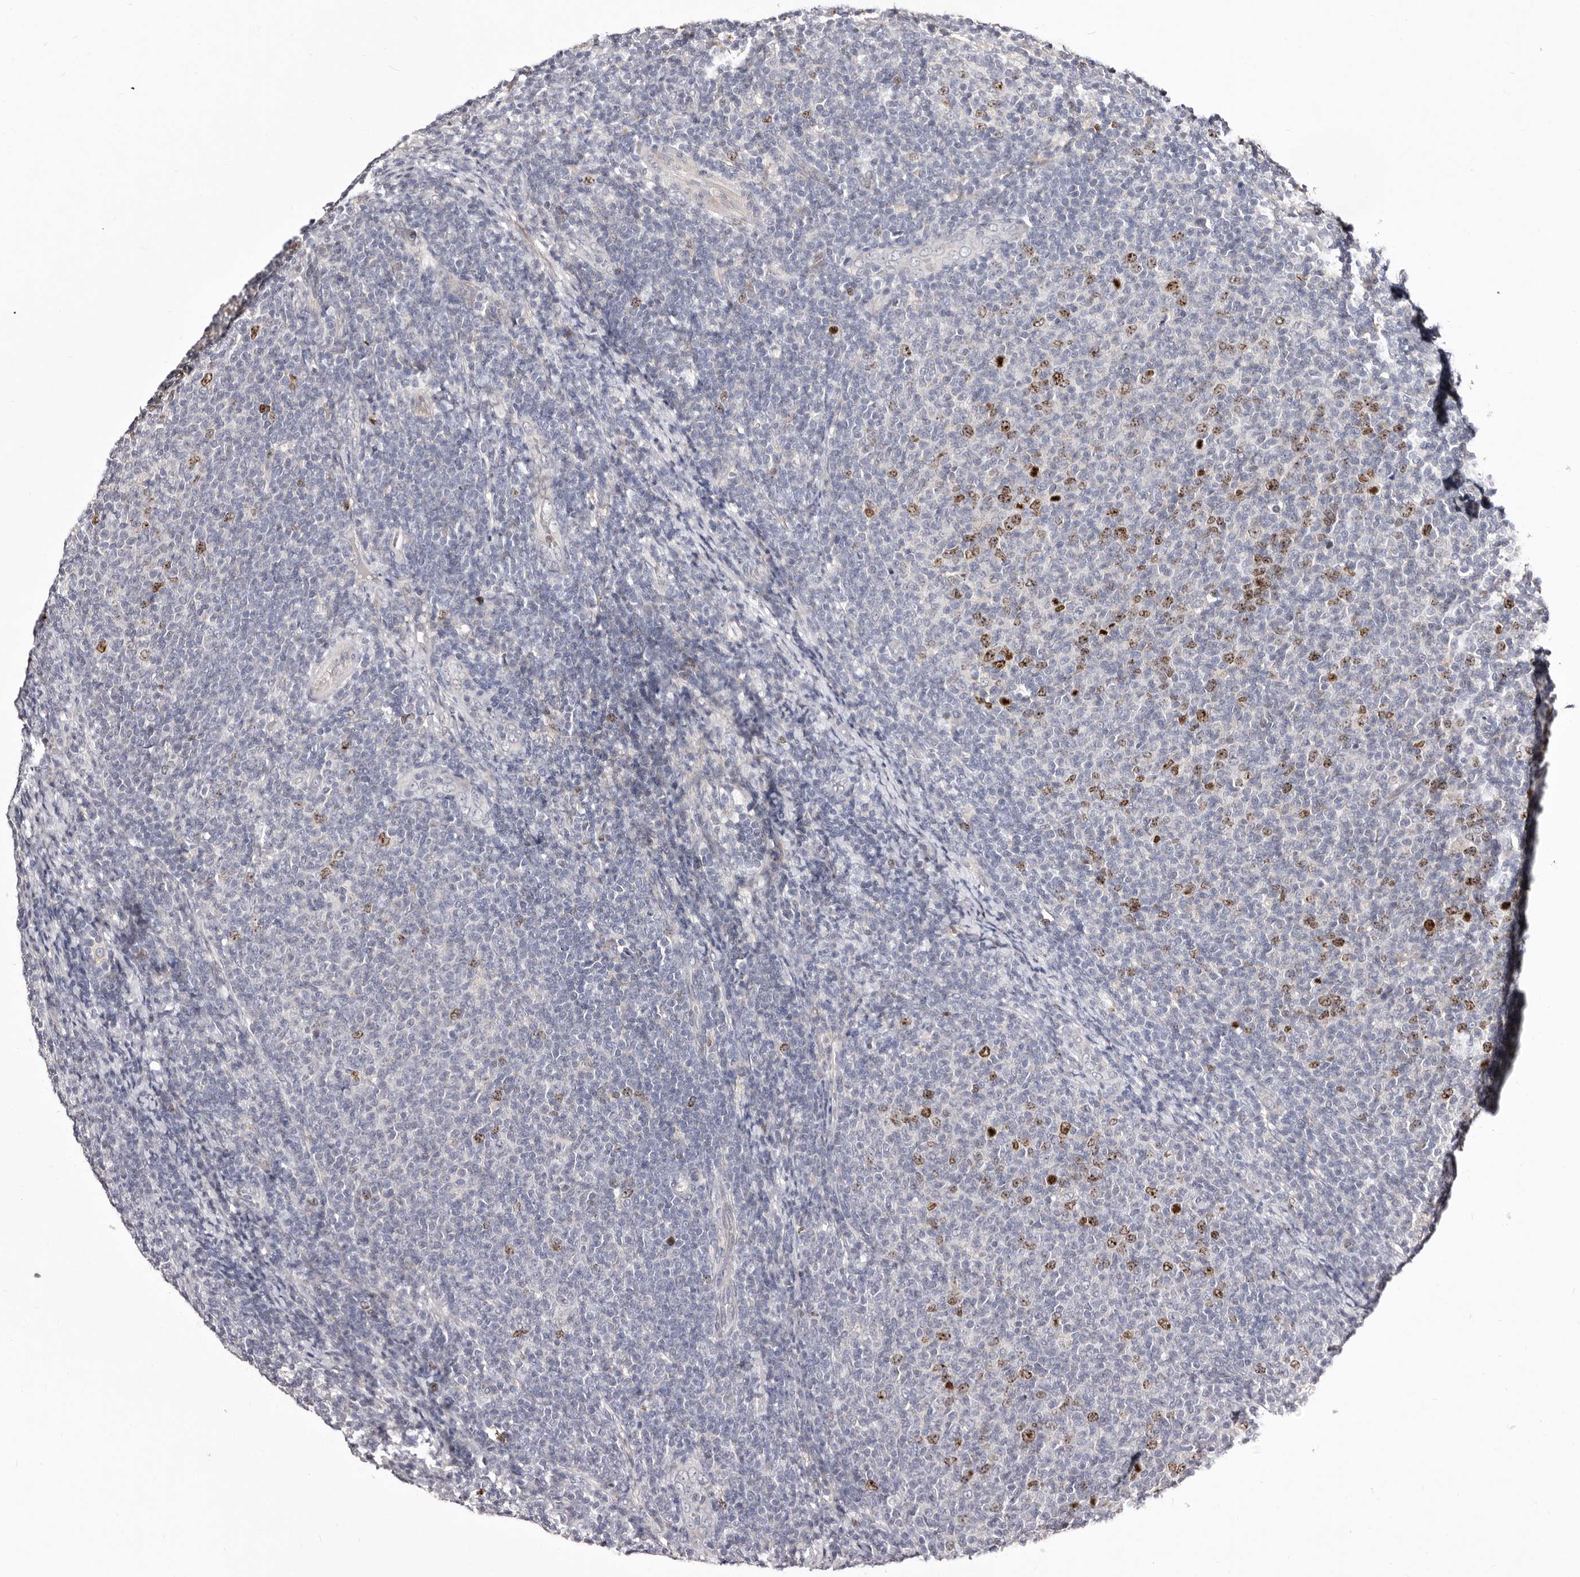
{"staining": {"intensity": "moderate", "quantity": "25%-75%", "location": "nuclear"}, "tissue": "lymphoma", "cell_type": "Tumor cells", "image_type": "cancer", "snomed": [{"axis": "morphology", "description": "Malignant lymphoma, non-Hodgkin's type, Low grade"}, {"axis": "topography", "description": "Lymph node"}], "caption": "DAB immunohistochemical staining of malignant lymphoma, non-Hodgkin's type (low-grade) demonstrates moderate nuclear protein staining in approximately 25%-75% of tumor cells.", "gene": "CDCA8", "patient": {"sex": "male", "age": 66}}